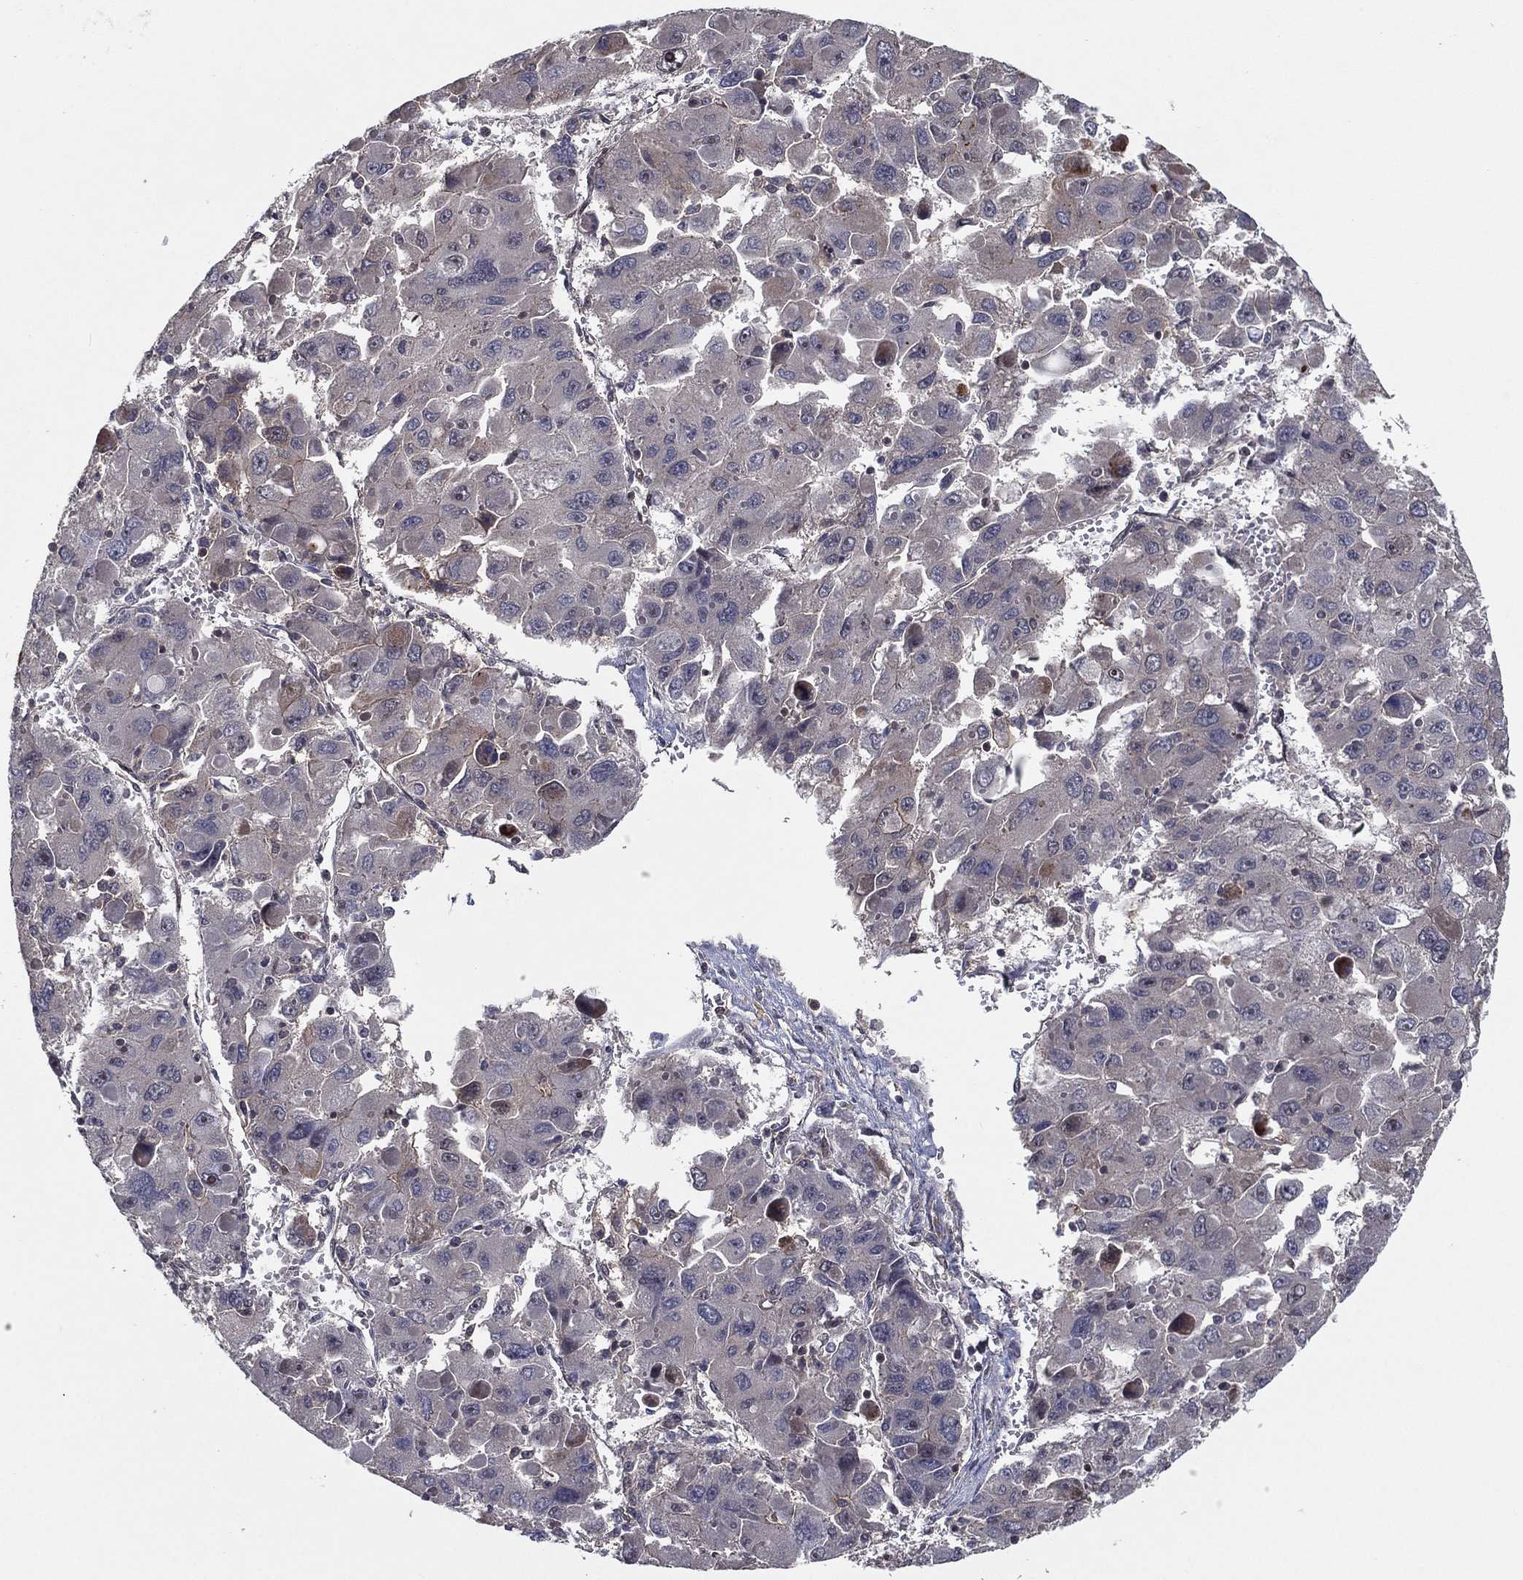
{"staining": {"intensity": "weak", "quantity": "<25%", "location": "cytoplasmic/membranous"}, "tissue": "liver cancer", "cell_type": "Tumor cells", "image_type": "cancer", "snomed": [{"axis": "morphology", "description": "Carcinoma, Hepatocellular, NOS"}, {"axis": "topography", "description": "Liver"}], "caption": "Immunohistochemistry photomicrograph of neoplastic tissue: human liver hepatocellular carcinoma stained with DAB demonstrates no significant protein staining in tumor cells.", "gene": "GPALPP1", "patient": {"sex": "female", "age": 41}}